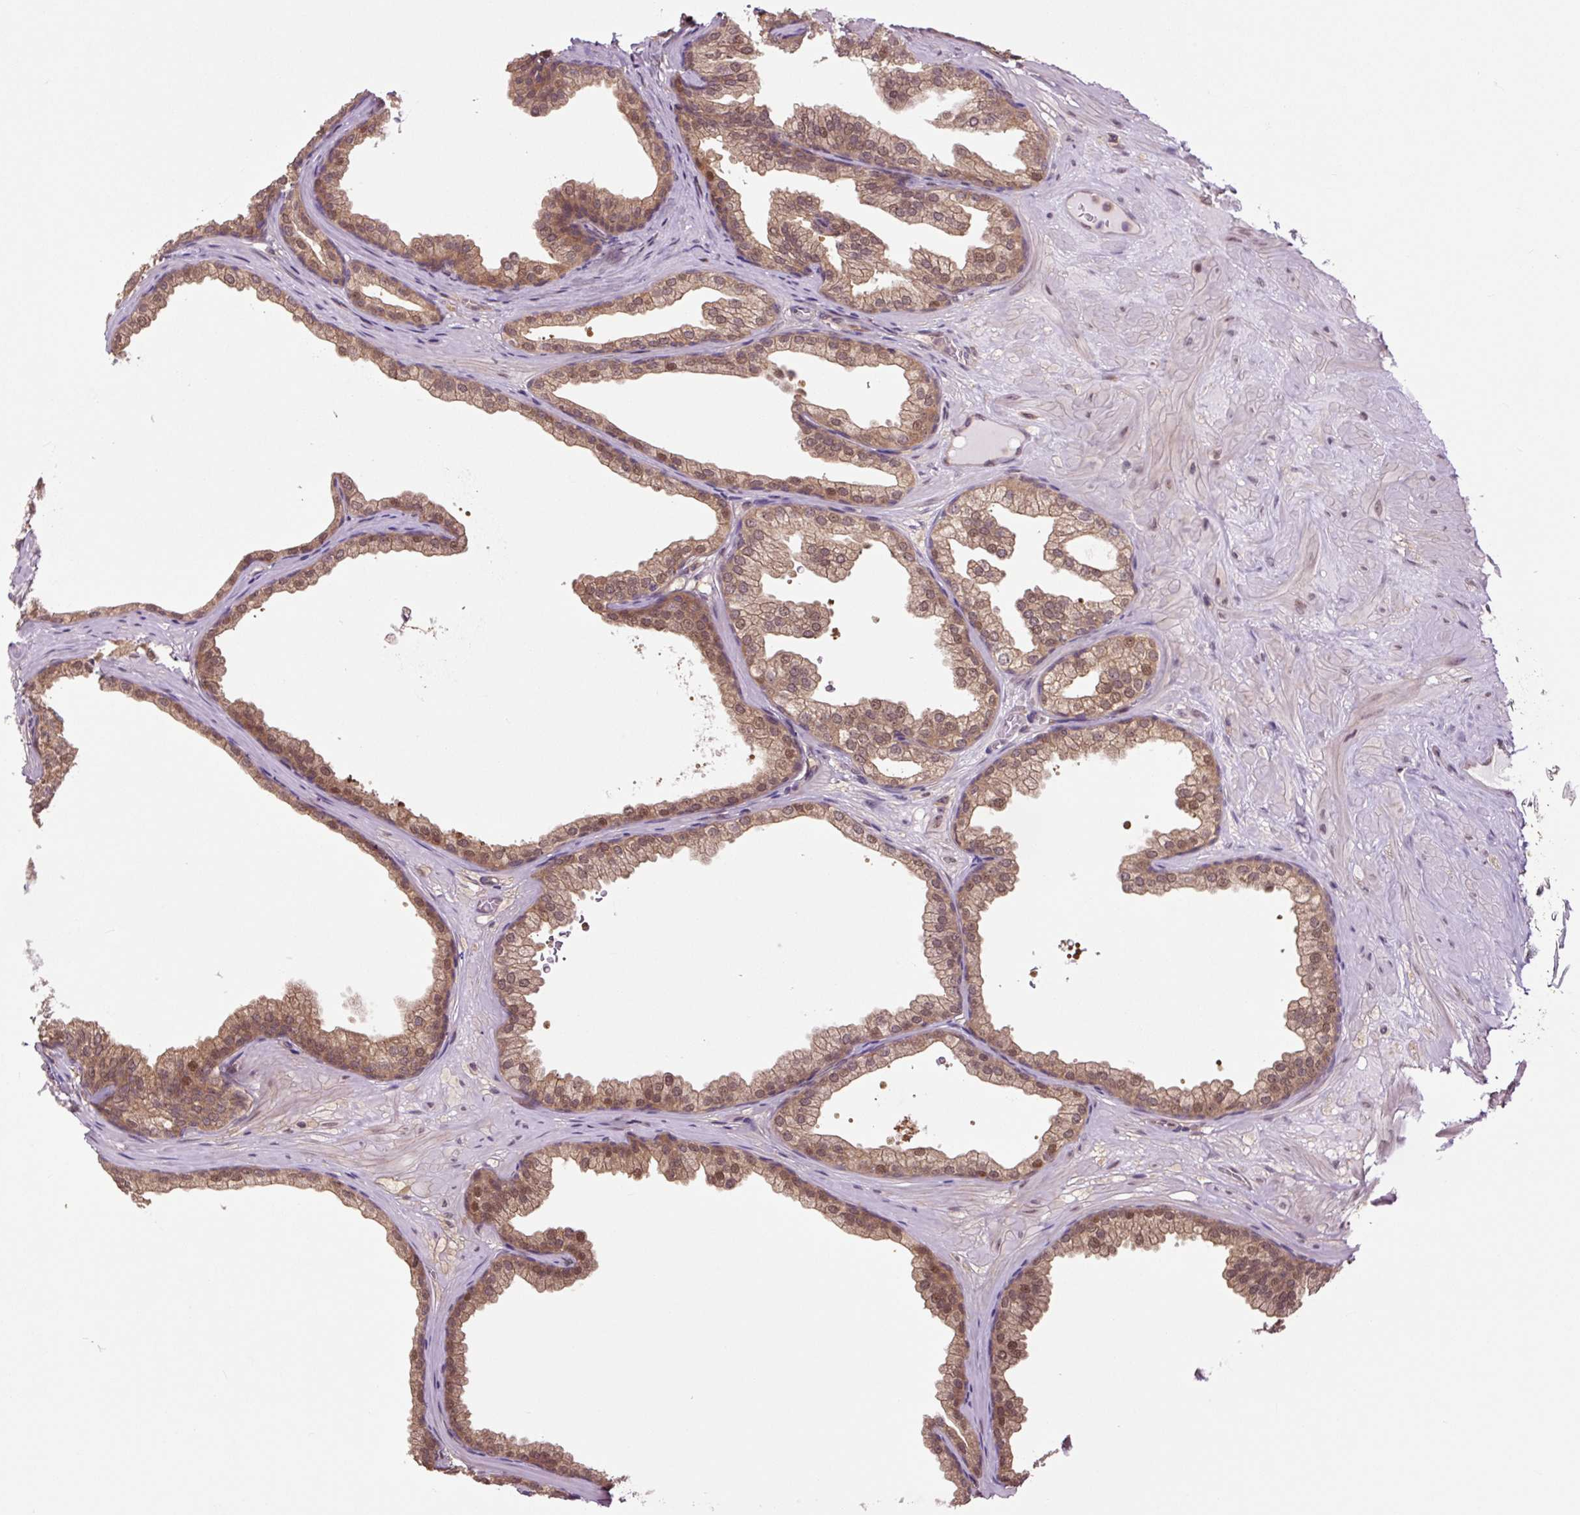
{"staining": {"intensity": "moderate", "quantity": ">75%", "location": "cytoplasmic/membranous,nuclear"}, "tissue": "prostate", "cell_type": "Glandular cells", "image_type": "normal", "snomed": [{"axis": "morphology", "description": "Normal tissue, NOS"}, {"axis": "topography", "description": "Prostate"}], "caption": "The immunohistochemical stain highlights moderate cytoplasmic/membranous,nuclear expression in glandular cells of benign prostate. (IHC, brightfield microscopy, high magnification).", "gene": "TPT1", "patient": {"sex": "male", "age": 37}}